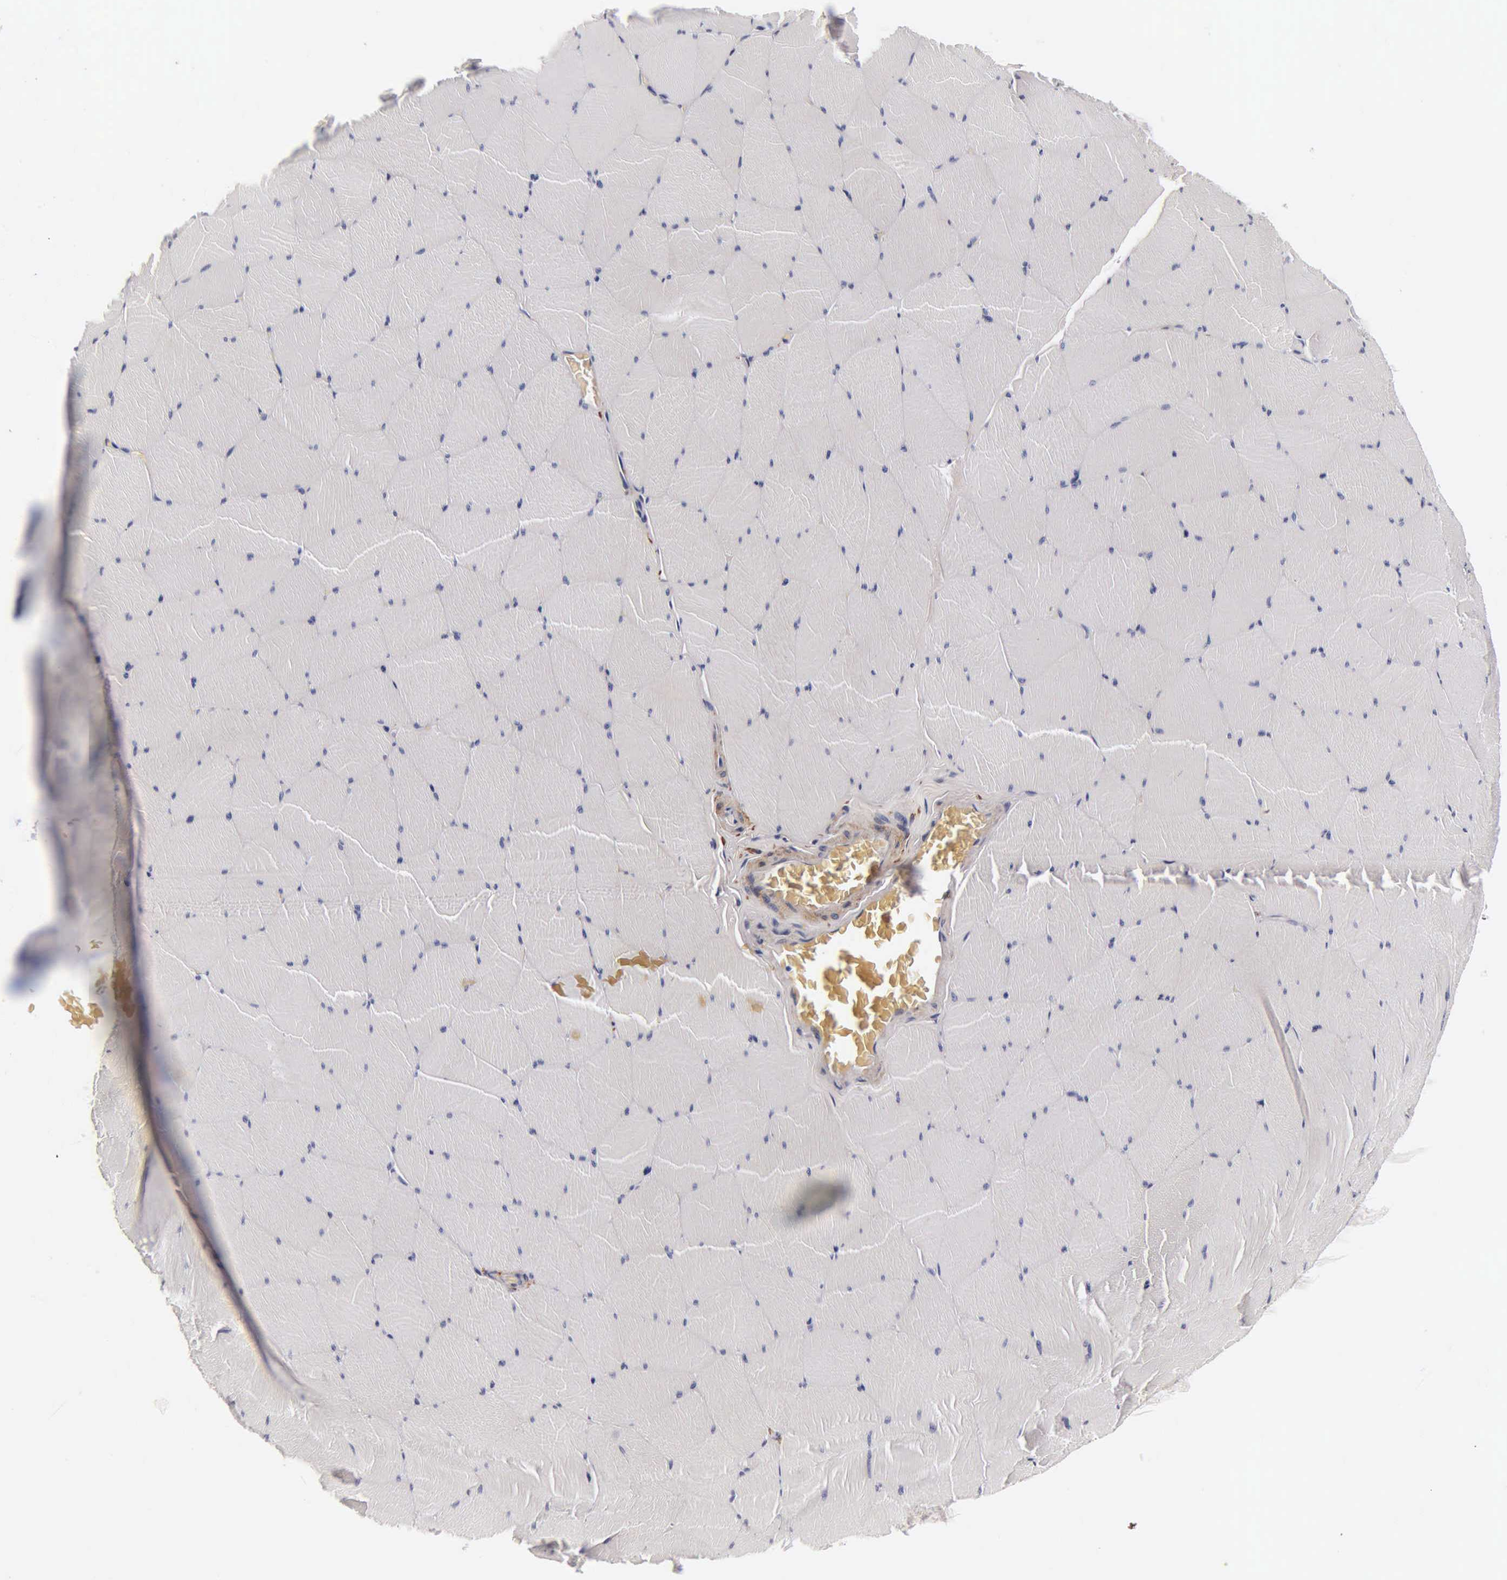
{"staining": {"intensity": "negative", "quantity": "none", "location": "none"}, "tissue": "skeletal muscle", "cell_type": "Myocytes", "image_type": "normal", "snomed": [{"axis": "morphology", "description": "Normal tissue, NOS"}, {"axis": "topography", "description": "Skeletal muscle"}, {"axis": "topography", "description": "Salivary gland"}], "caption": "This is an IHC histopathology image of unremarkable skeletal muscle. There is no expression in myocytes.", "gene": "ENO2", "patient": {"sex": "male", "age": 62}}